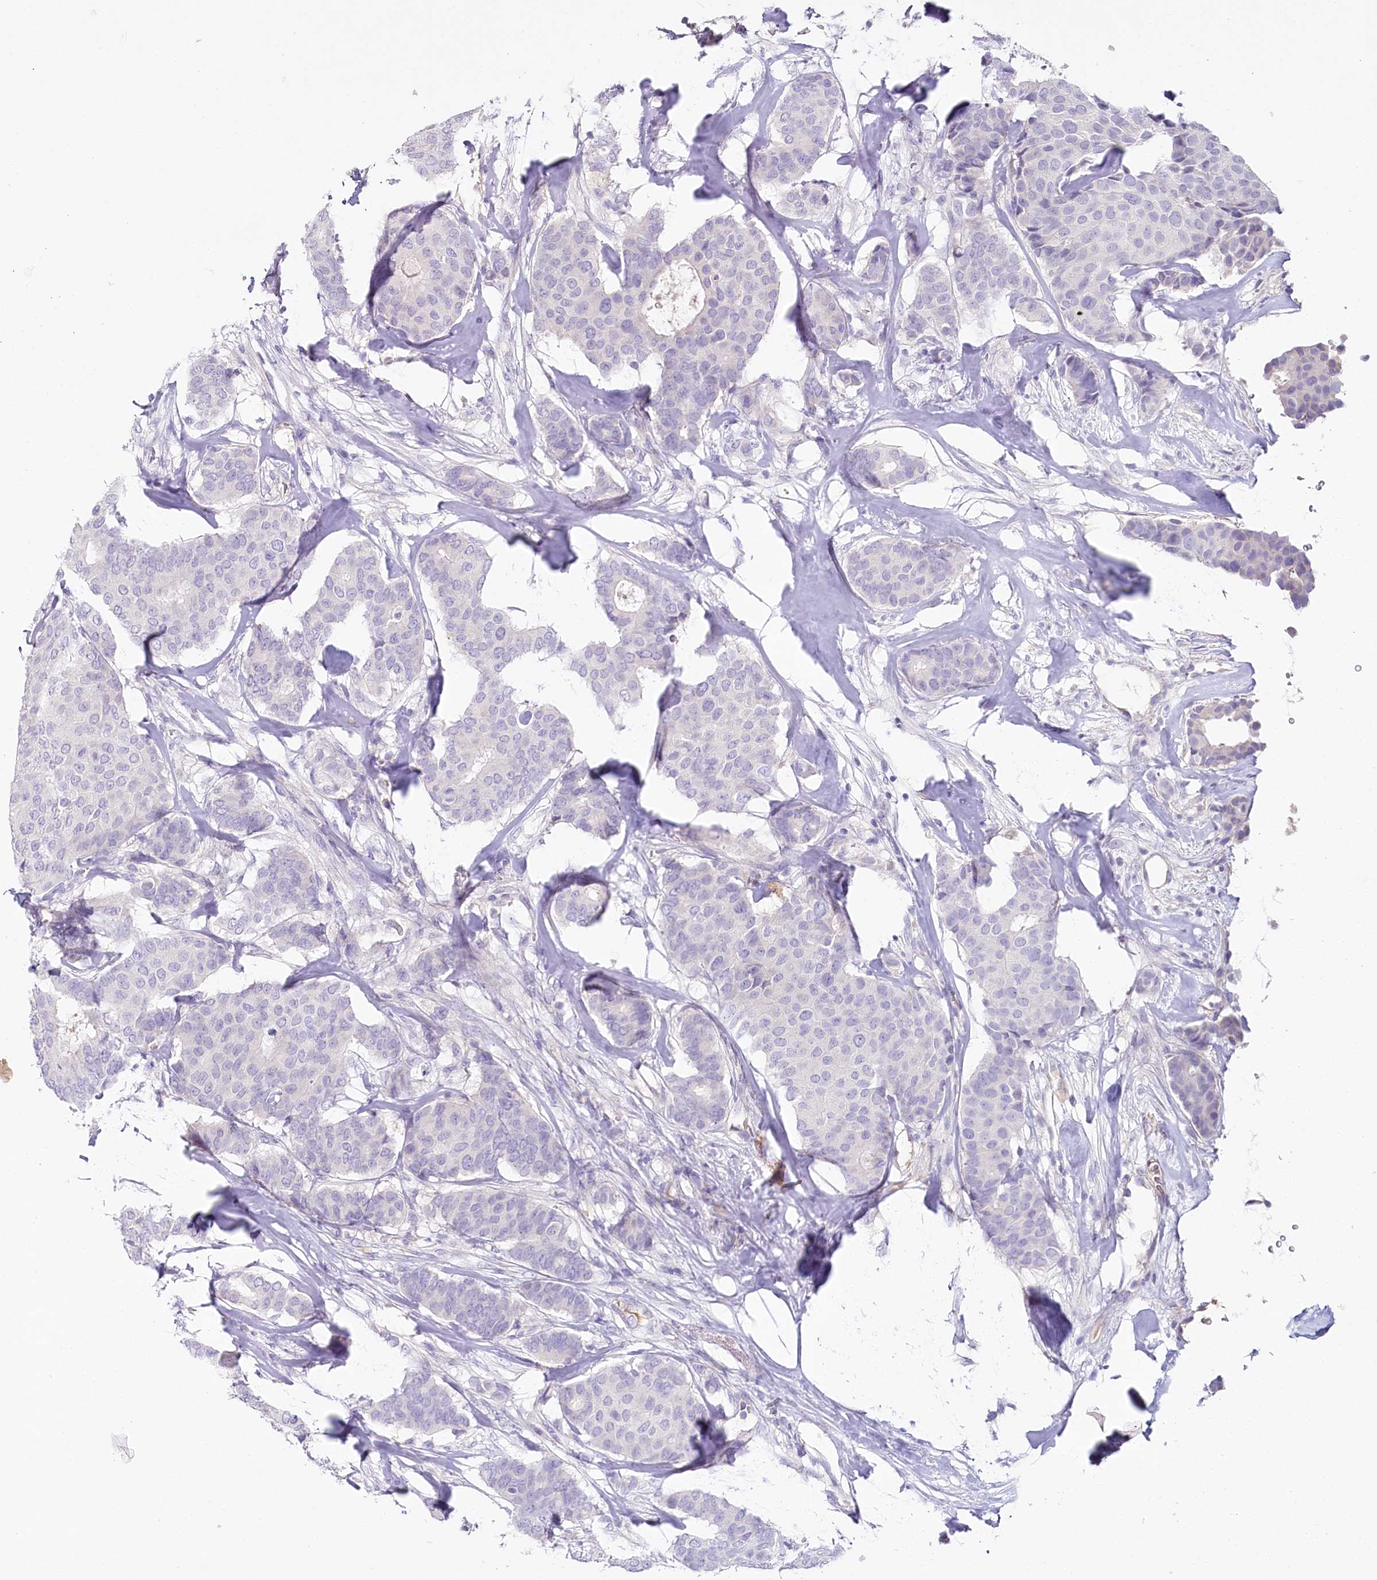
{"staining": {"intensity": "negative", "quantity": "none", "location": "none"}, "tissue": "breast cancer", "cell_type": "Tumor cells", "image_type": "cancer", "snomed": [{"axis": "morphology", "description": "Duct carcinoma"}, {"axis": "topography", "description": "Breast"}], "caption": "Immunohistochemical staining of intraductal carcinoma (breast) shows no significant expression in tumor cells.", "gene": "HPD", "patient": {"sex": "female", "age": 75}}